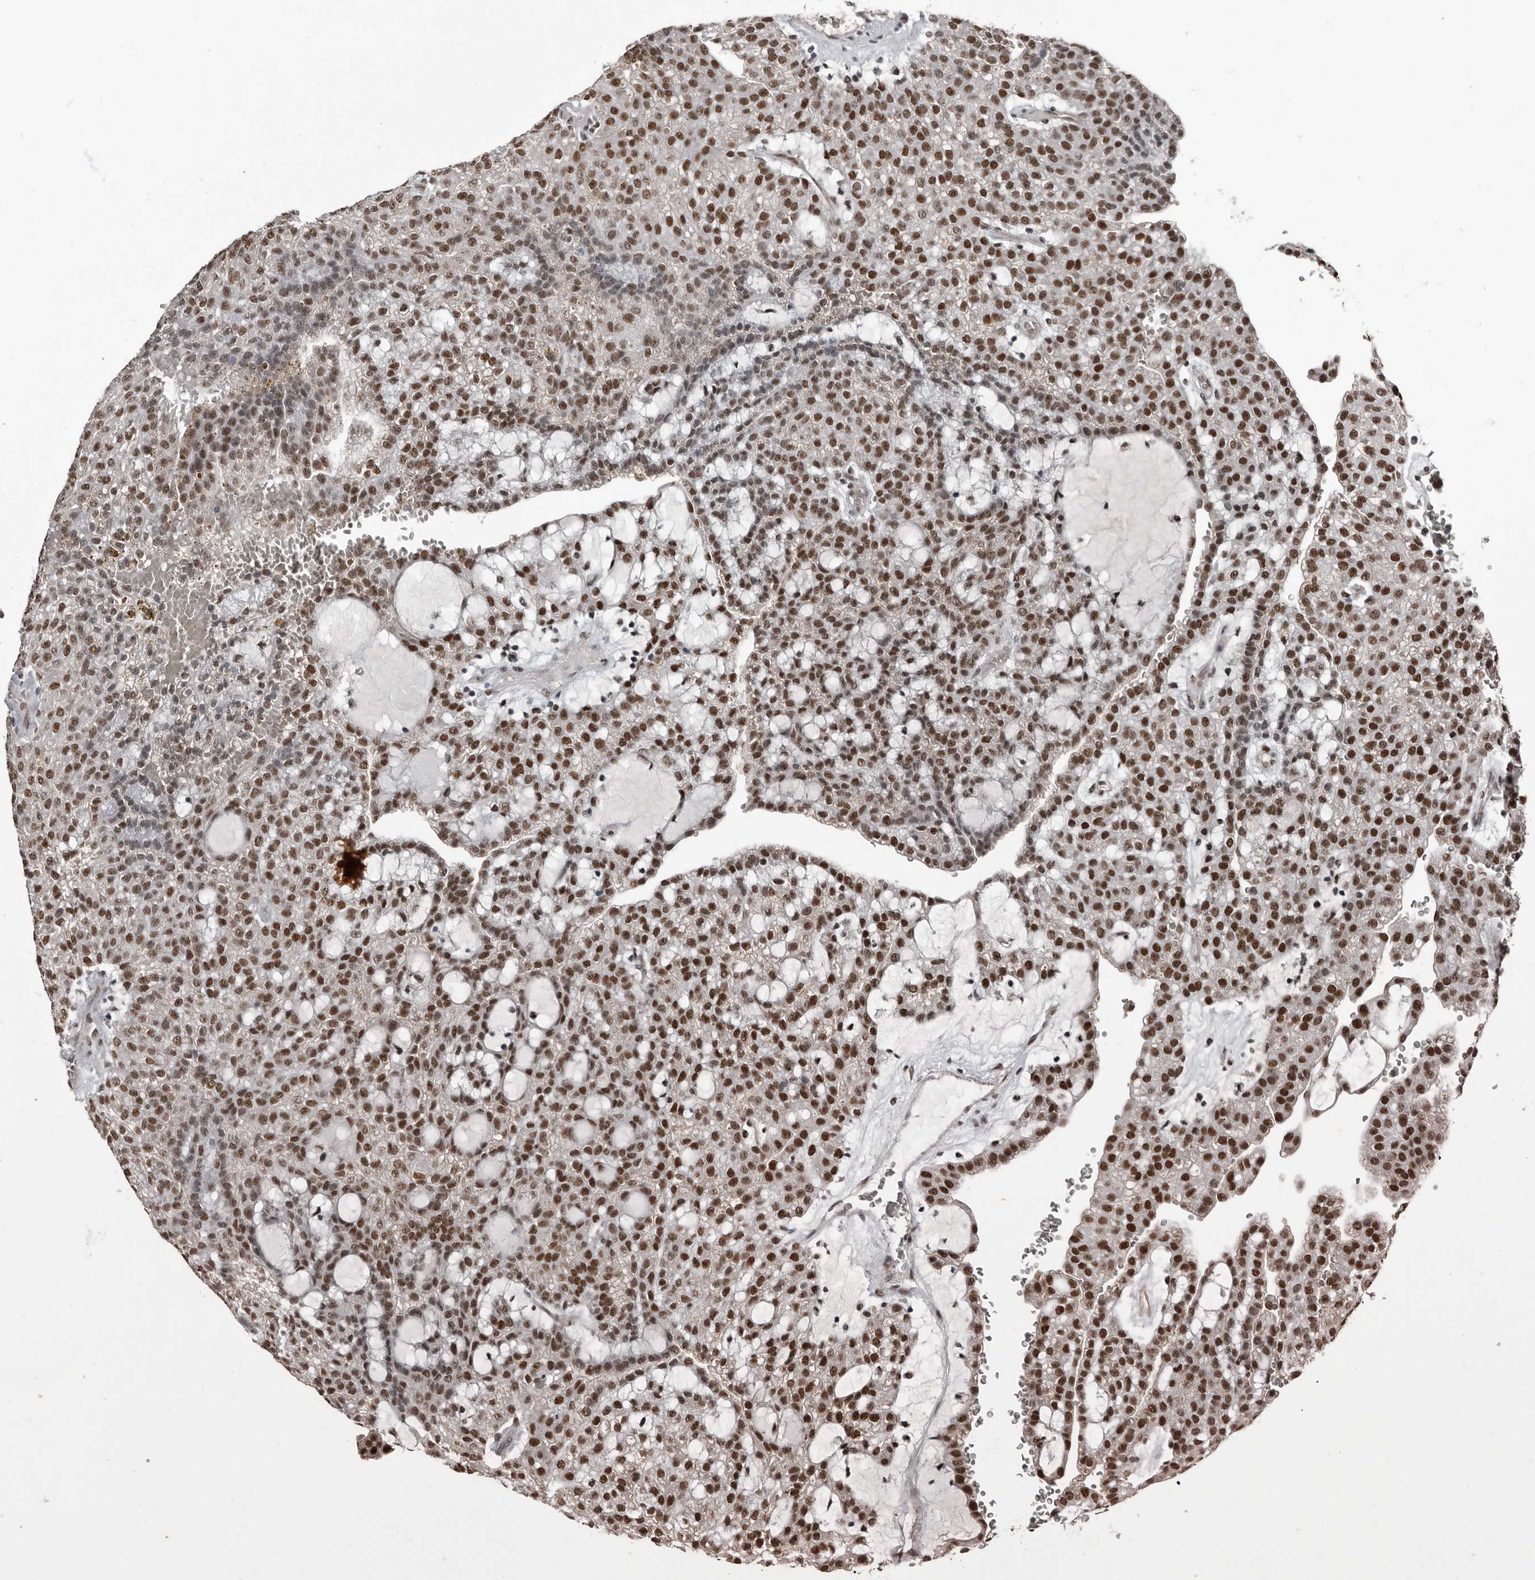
{"staining": {"intensity": "strong", "quantity": ">75%", "location": "nuclear"}, "tissue": "renal cancer", "cell_type": "Tumor cells", "image_type": "cancer", "snomed": [{"axis": "morphology", "description": "Adenocarcinoma, NOS"}, {"axis": "topography", "description": "Kidney"}], "caption": "A histopathology image of human renal cancer (adenocarcinoma) stained for a protein shows strong nuclear brown staining in tumor cells.", "gene": "CHD1L", "patient": {"sex": "male", "age": 63}}